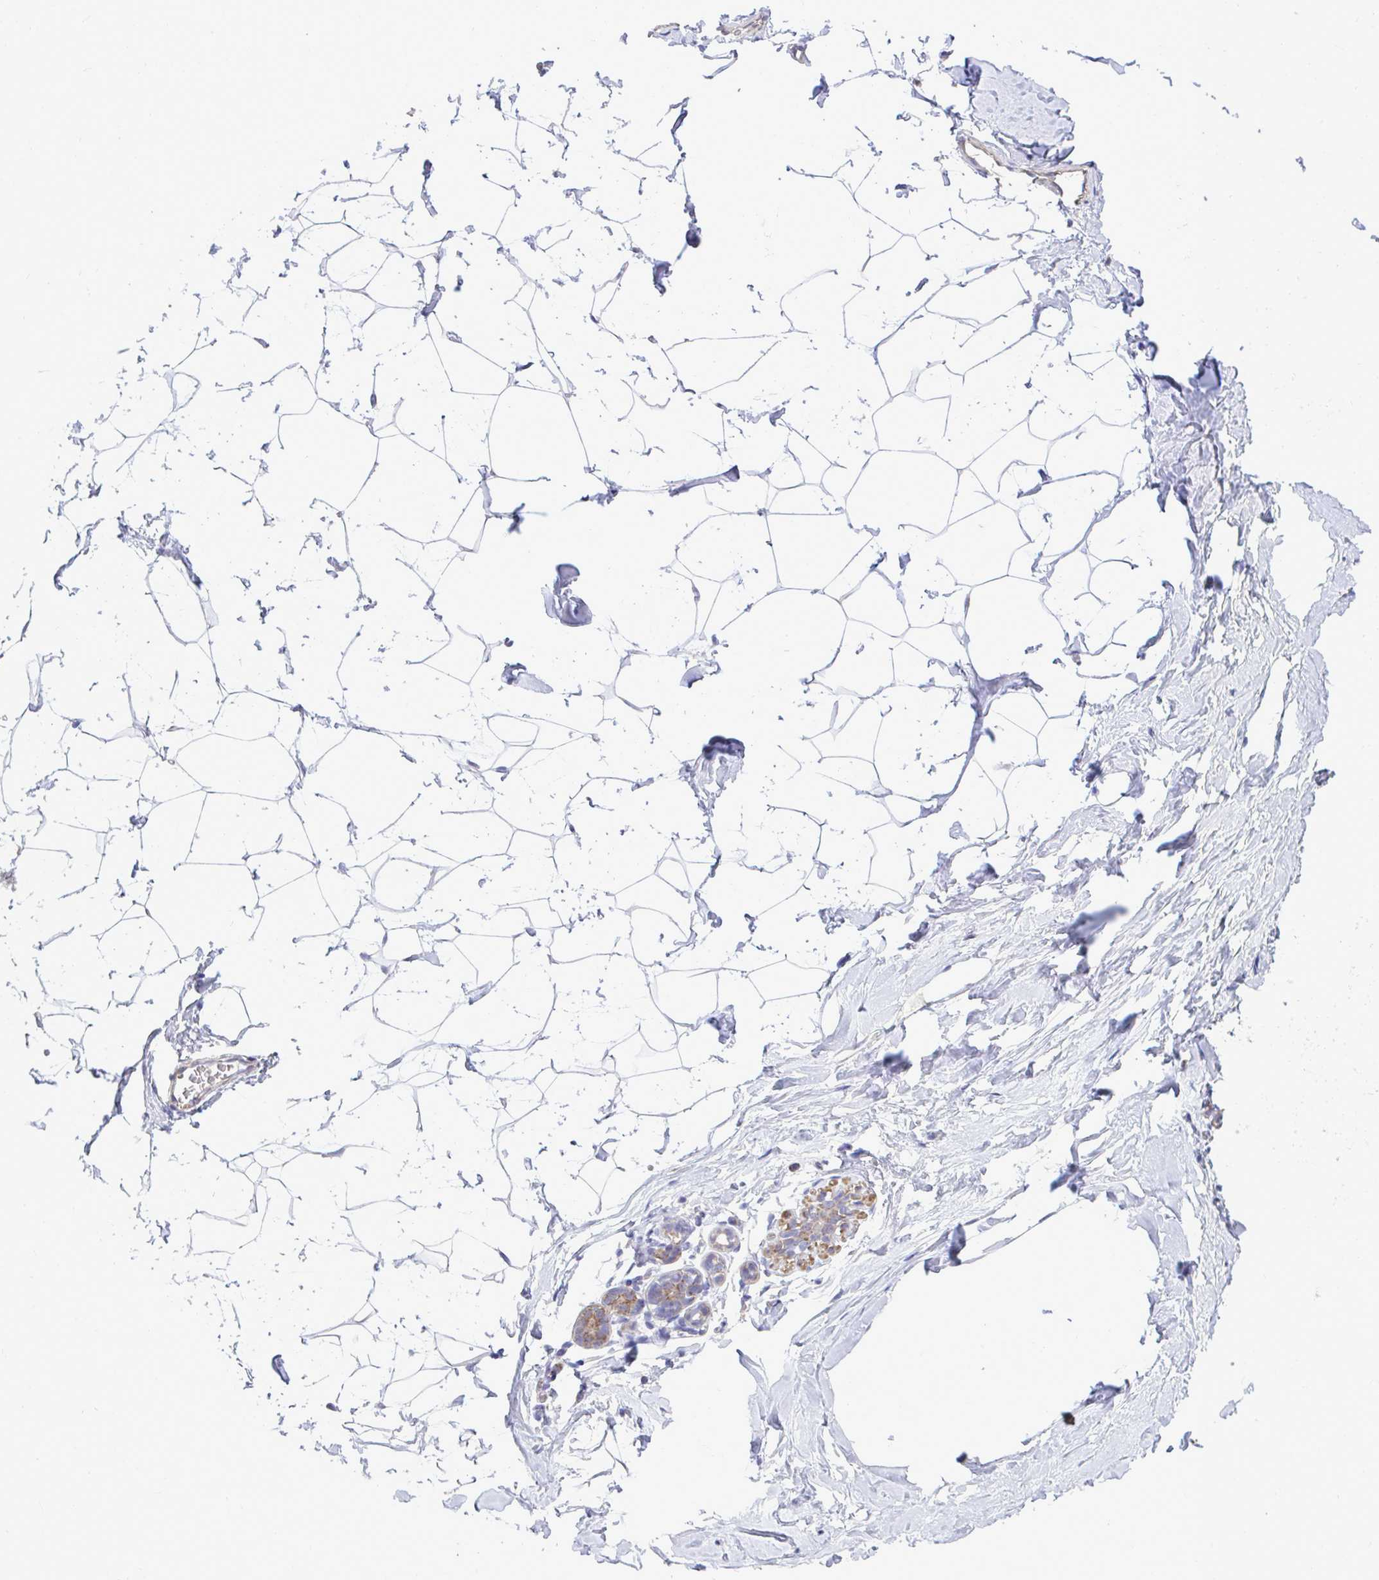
{"staining": {"intensity": "negative", "quantity": "none", "location": "none"}, "tissue": "breast", "cell_type": "Adipocytes", "image_type": "normal", "snomed": [{"axis": "morphology", "description": "Normal tissue, NOS"}, {"axis": "topography", "description": "Breast"}], "caption": "Immunohistochemistry (IHC) image of benign breast stained for a protein (brown), which reveals no expression in adipocytes. Nuclei are stained in blue.", "gene": "ENSG00000269547", "patient": {"sex": "female", "age": 32}}